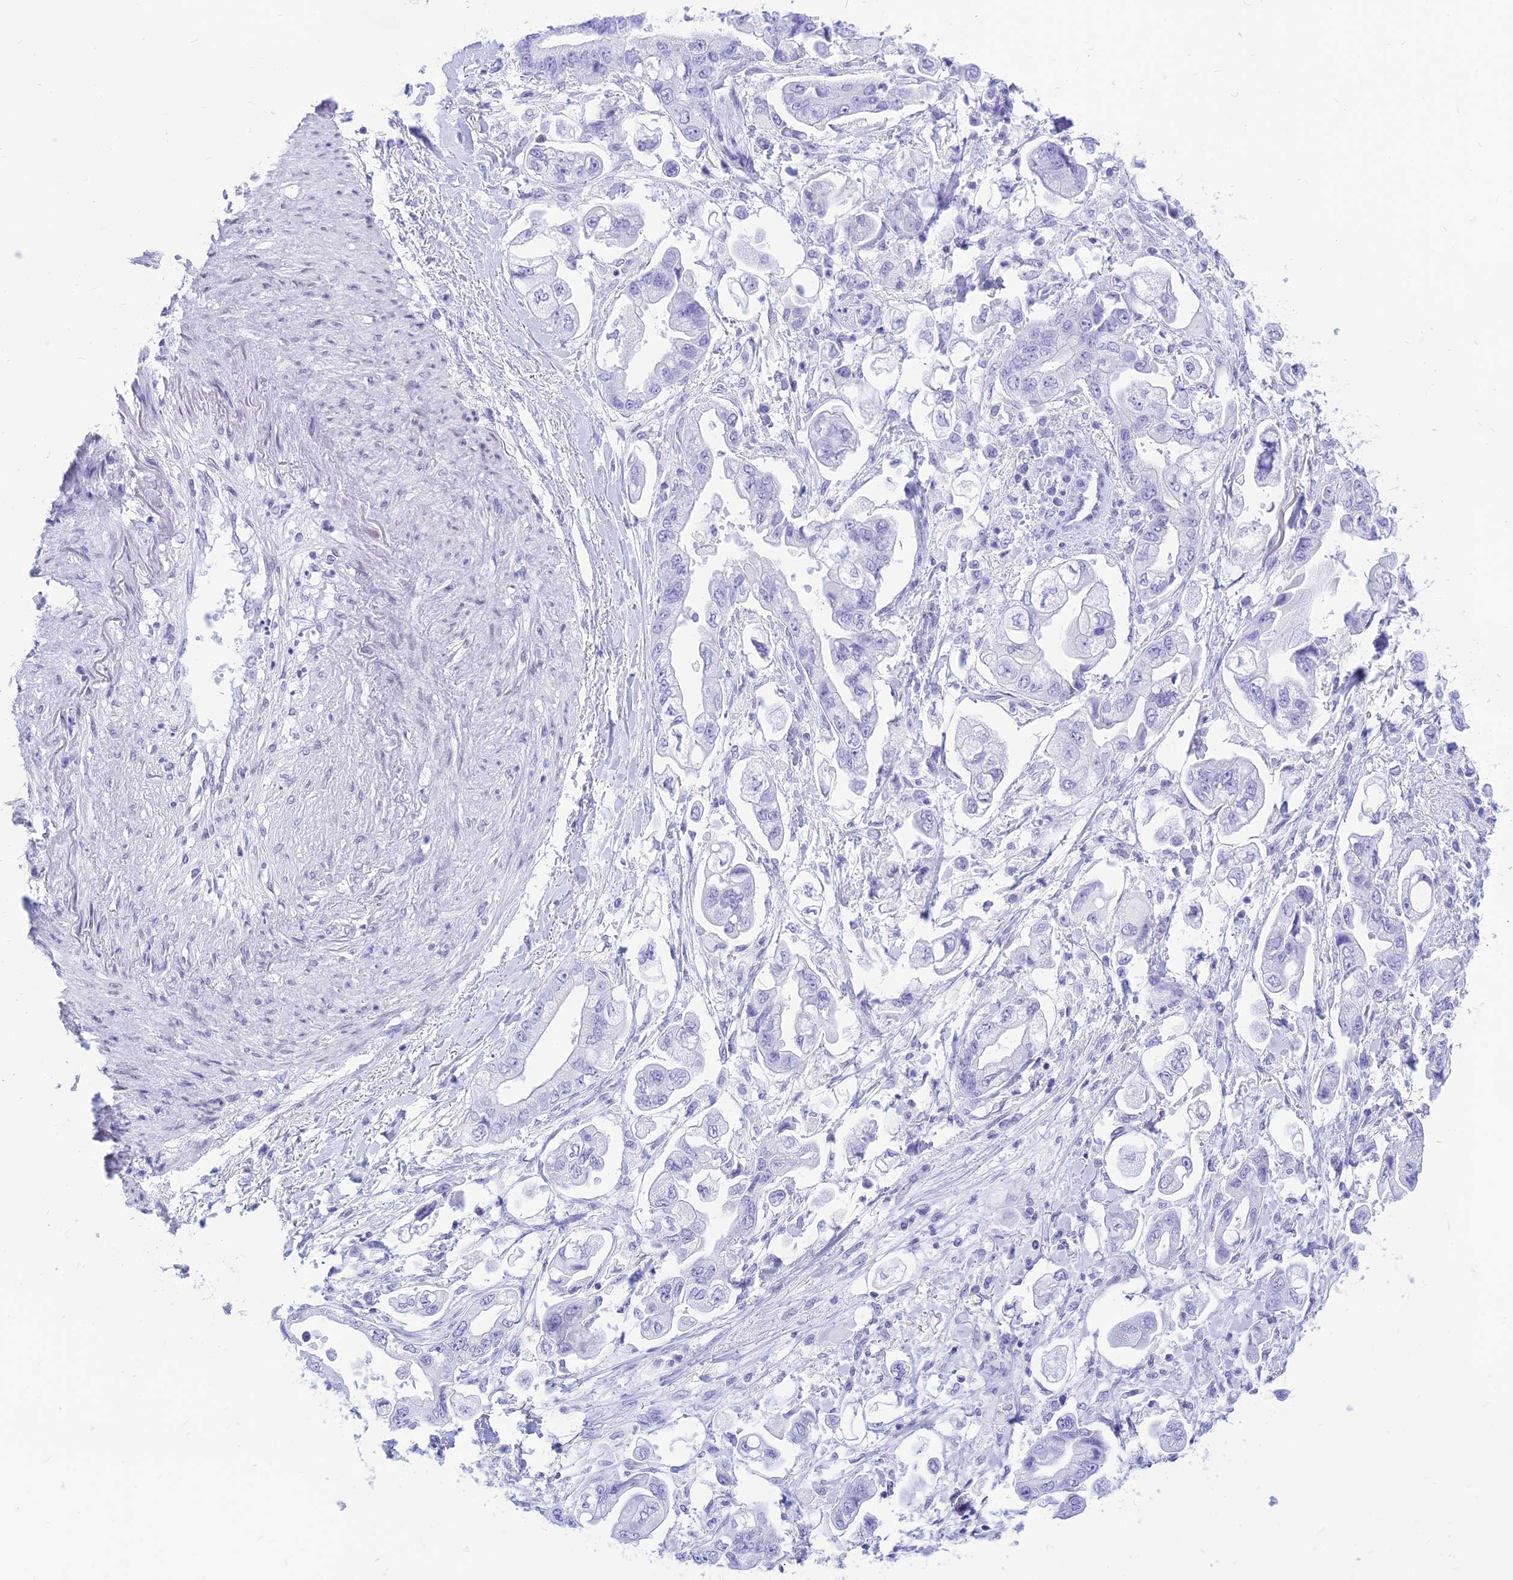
{"staining": {"intensity": "negative", "quantity": "none", "location": "none"}, "tissue": "stomach cancer", "cell_type": "Tumor cells", "image_type": "cancer", "snomed": [{"axis": "morphology", "description": "Adenocarcinoma, NOS"}, {"axis": "topography", "description": "Stomach"}], "caption": "Photomicrograph shows no protein staining in tumor cells of stomach adenocarcinoma tissue. Nuclei are stained in blue.", "gene": "PRNP", "patient": {"sex": "male", "age": 62}}